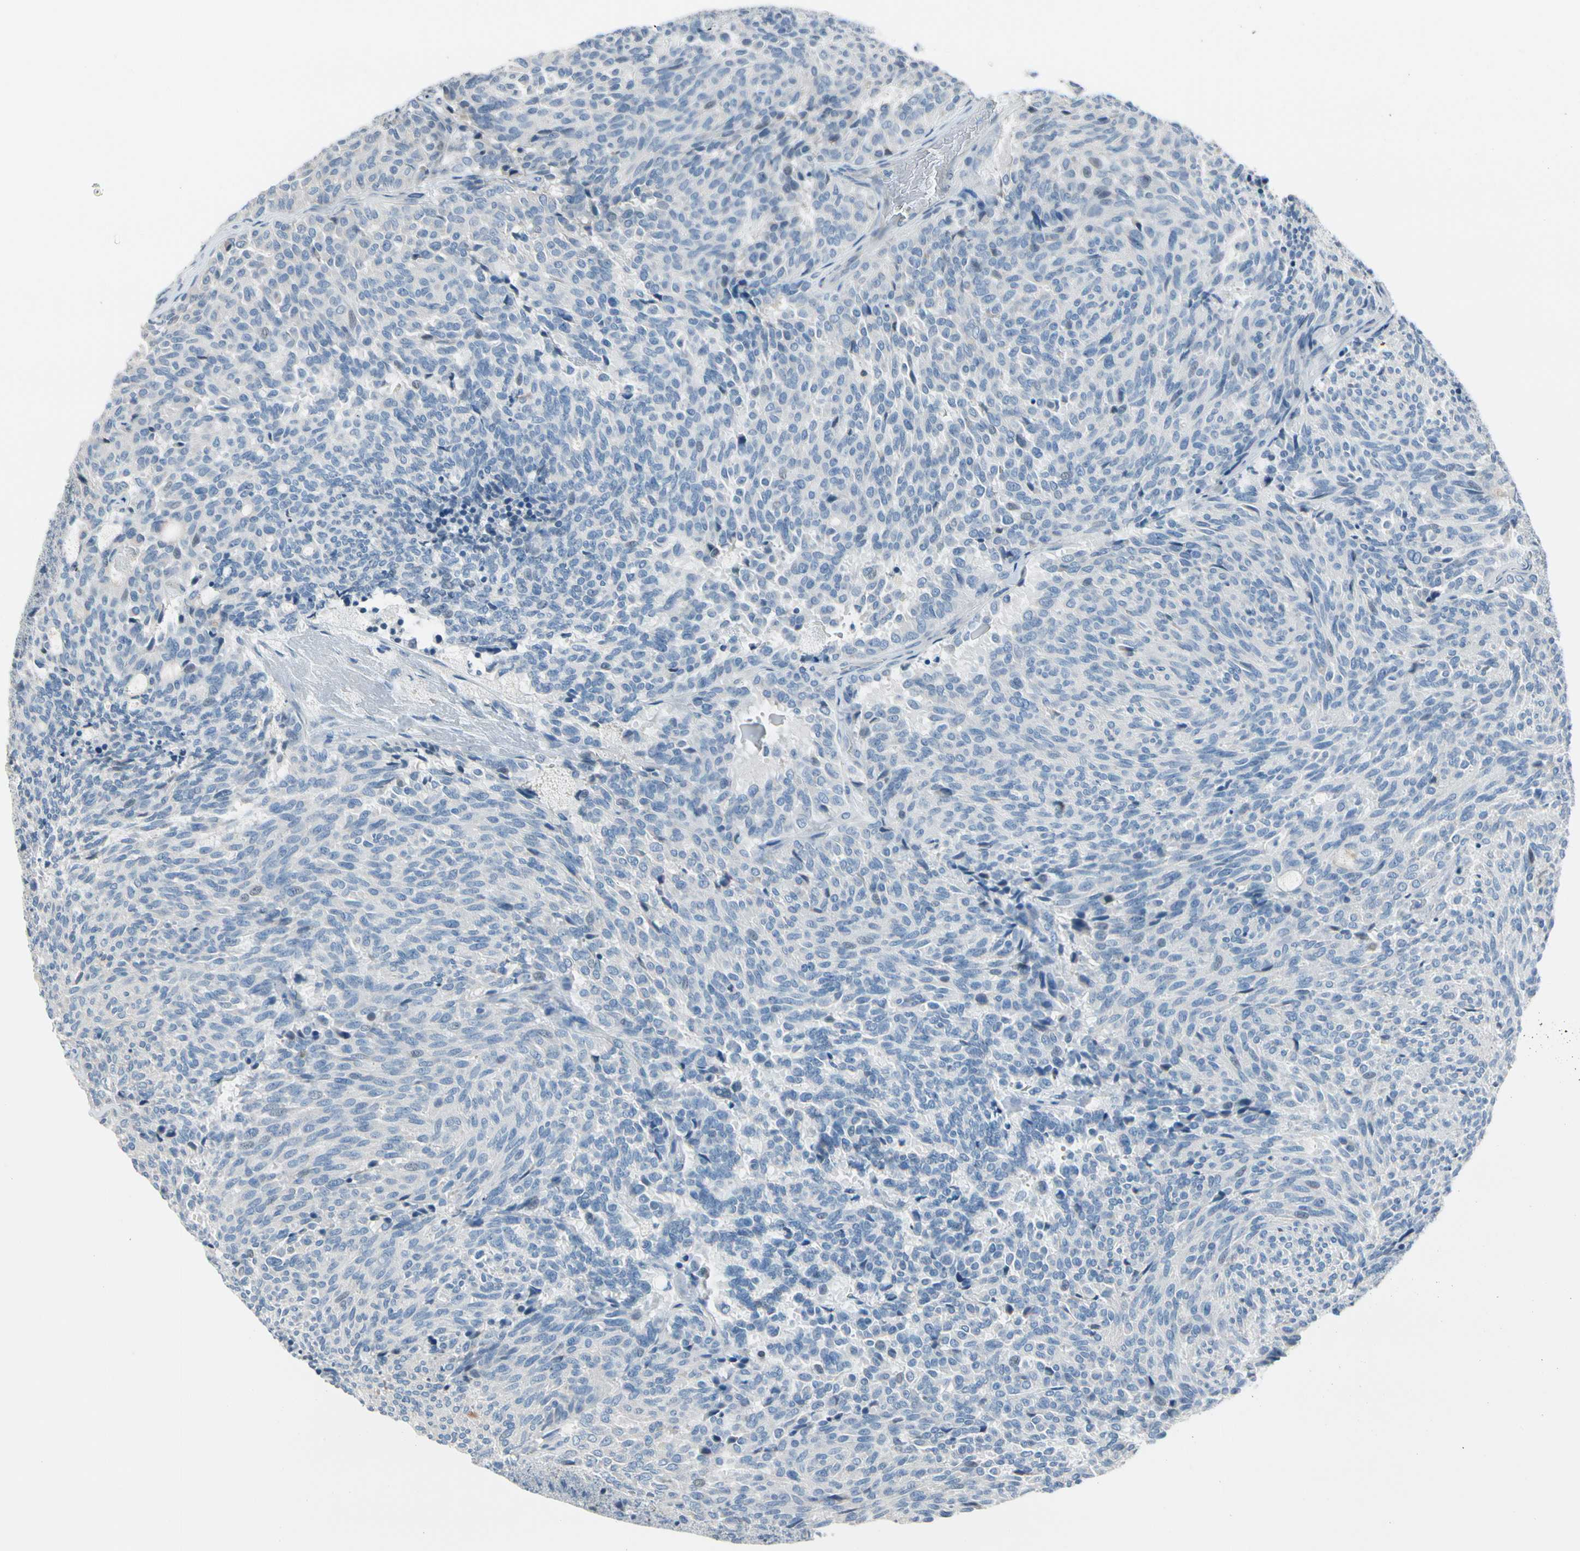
{"staining": {"intensity": "negative", "quantity": "none", "location": "none"}, "tissue": "carcinoid", "cell_type": "Tumor cells", "image_type": "cancer", "snomed": [{"axis": "morphology", "description": "Carcinoid, malignant, NOS"}, {"axis": "topography", "description": "Pancreas"}], "caption": "Tumor cells show no significant protein expression in malignant carcinoid. (DAB immunohistochemistry (IHC), high magnification).", "gene": "STK40", "patient": {"sex": "female", "age": 54}}